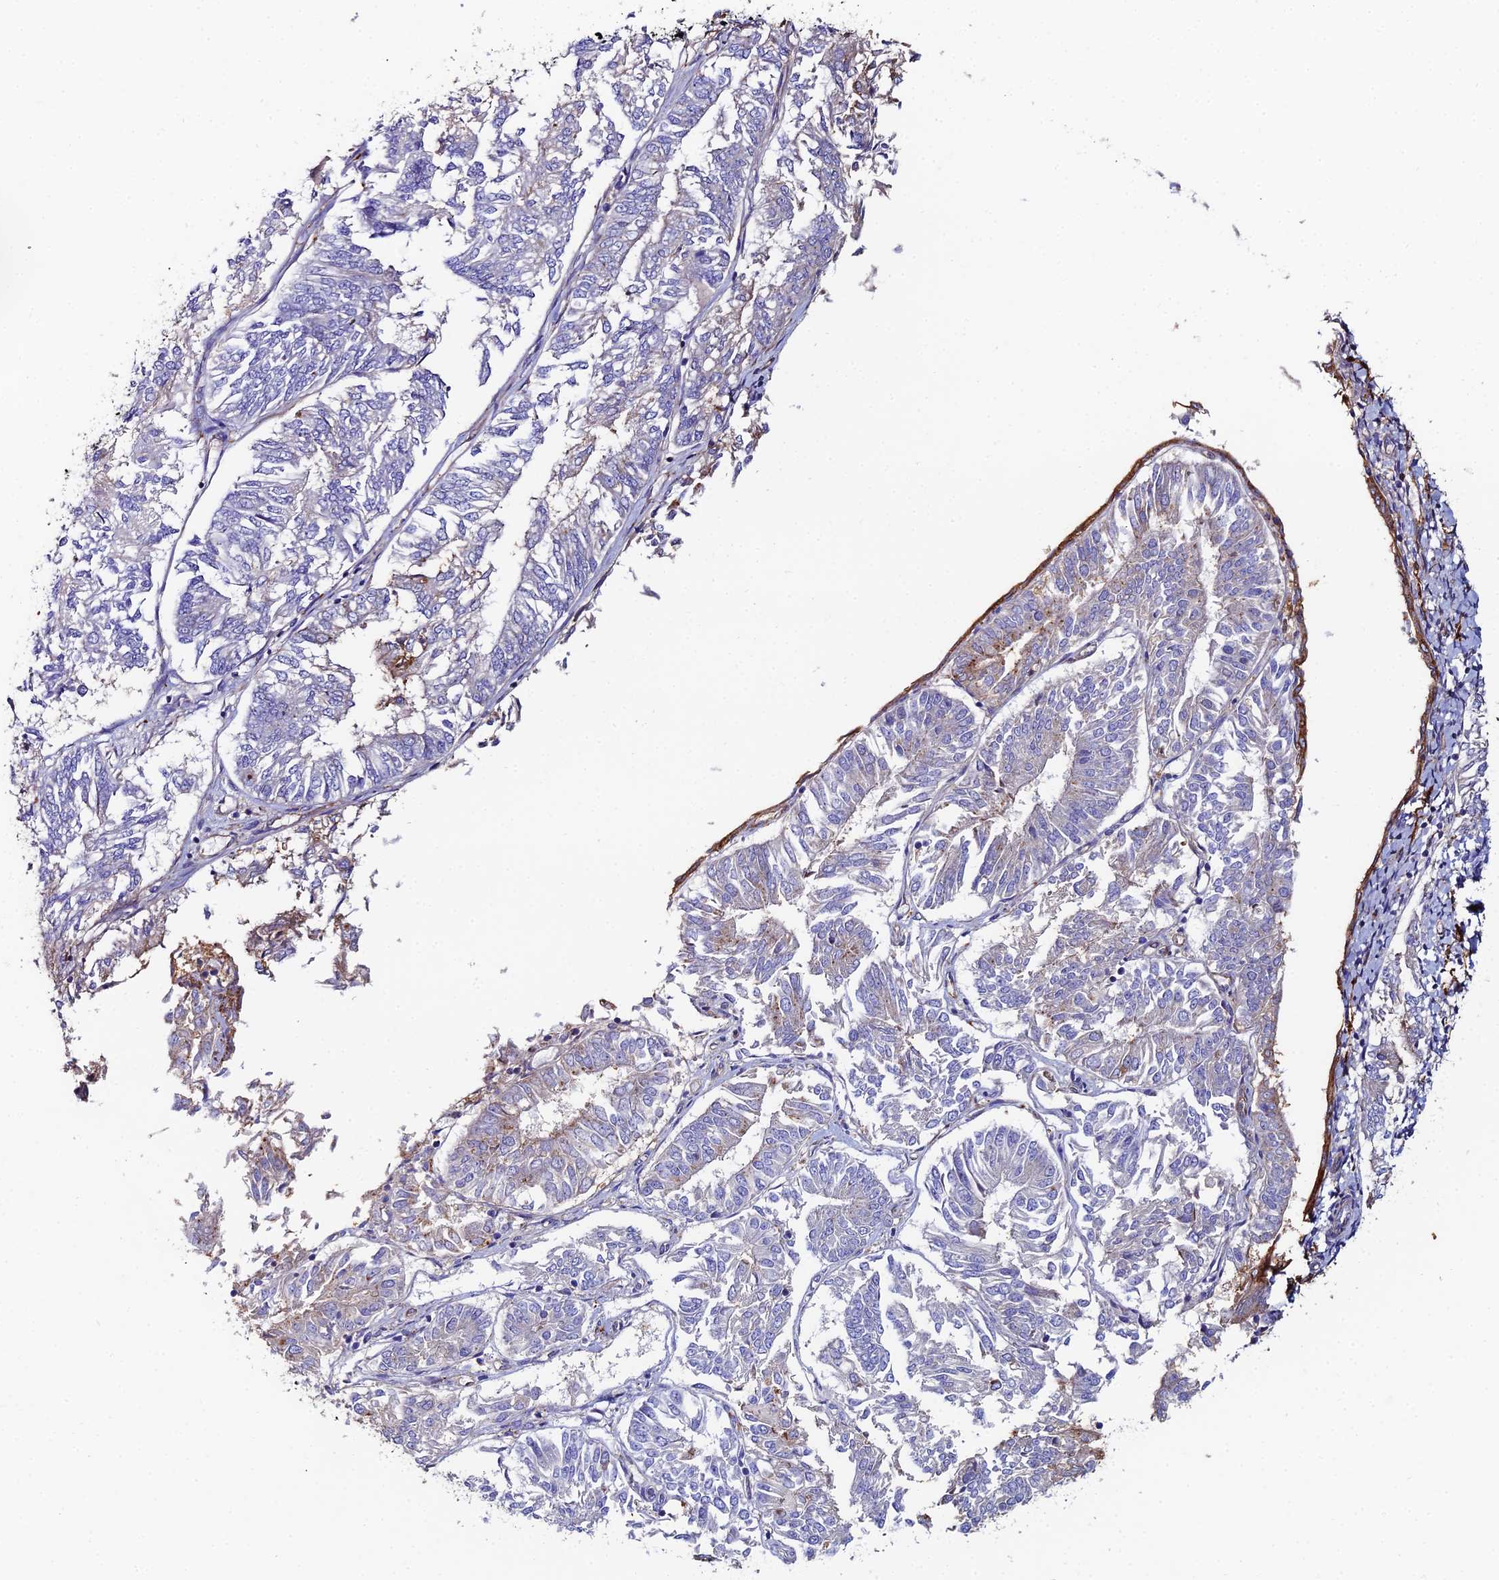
{"staining": {"intensity": "negative", "quantity": "none", "location": "none"}, "tissue": "endometrial cancer", "cell_type": "Tumor cells", "image_type": "cancer", "snomed": [{"axis": "morphology", "description": "Adenocarcinoma, NOS"}, {"axis": "topography", "description": "Endometrium"}], "caption": "DAB immunohistochemical staining of human endometrial cancer (adenocarcinoma) displays no significant positivity in tumor cells.", "gene": "C6", "patient": {"sex": "female", "age": 58}}